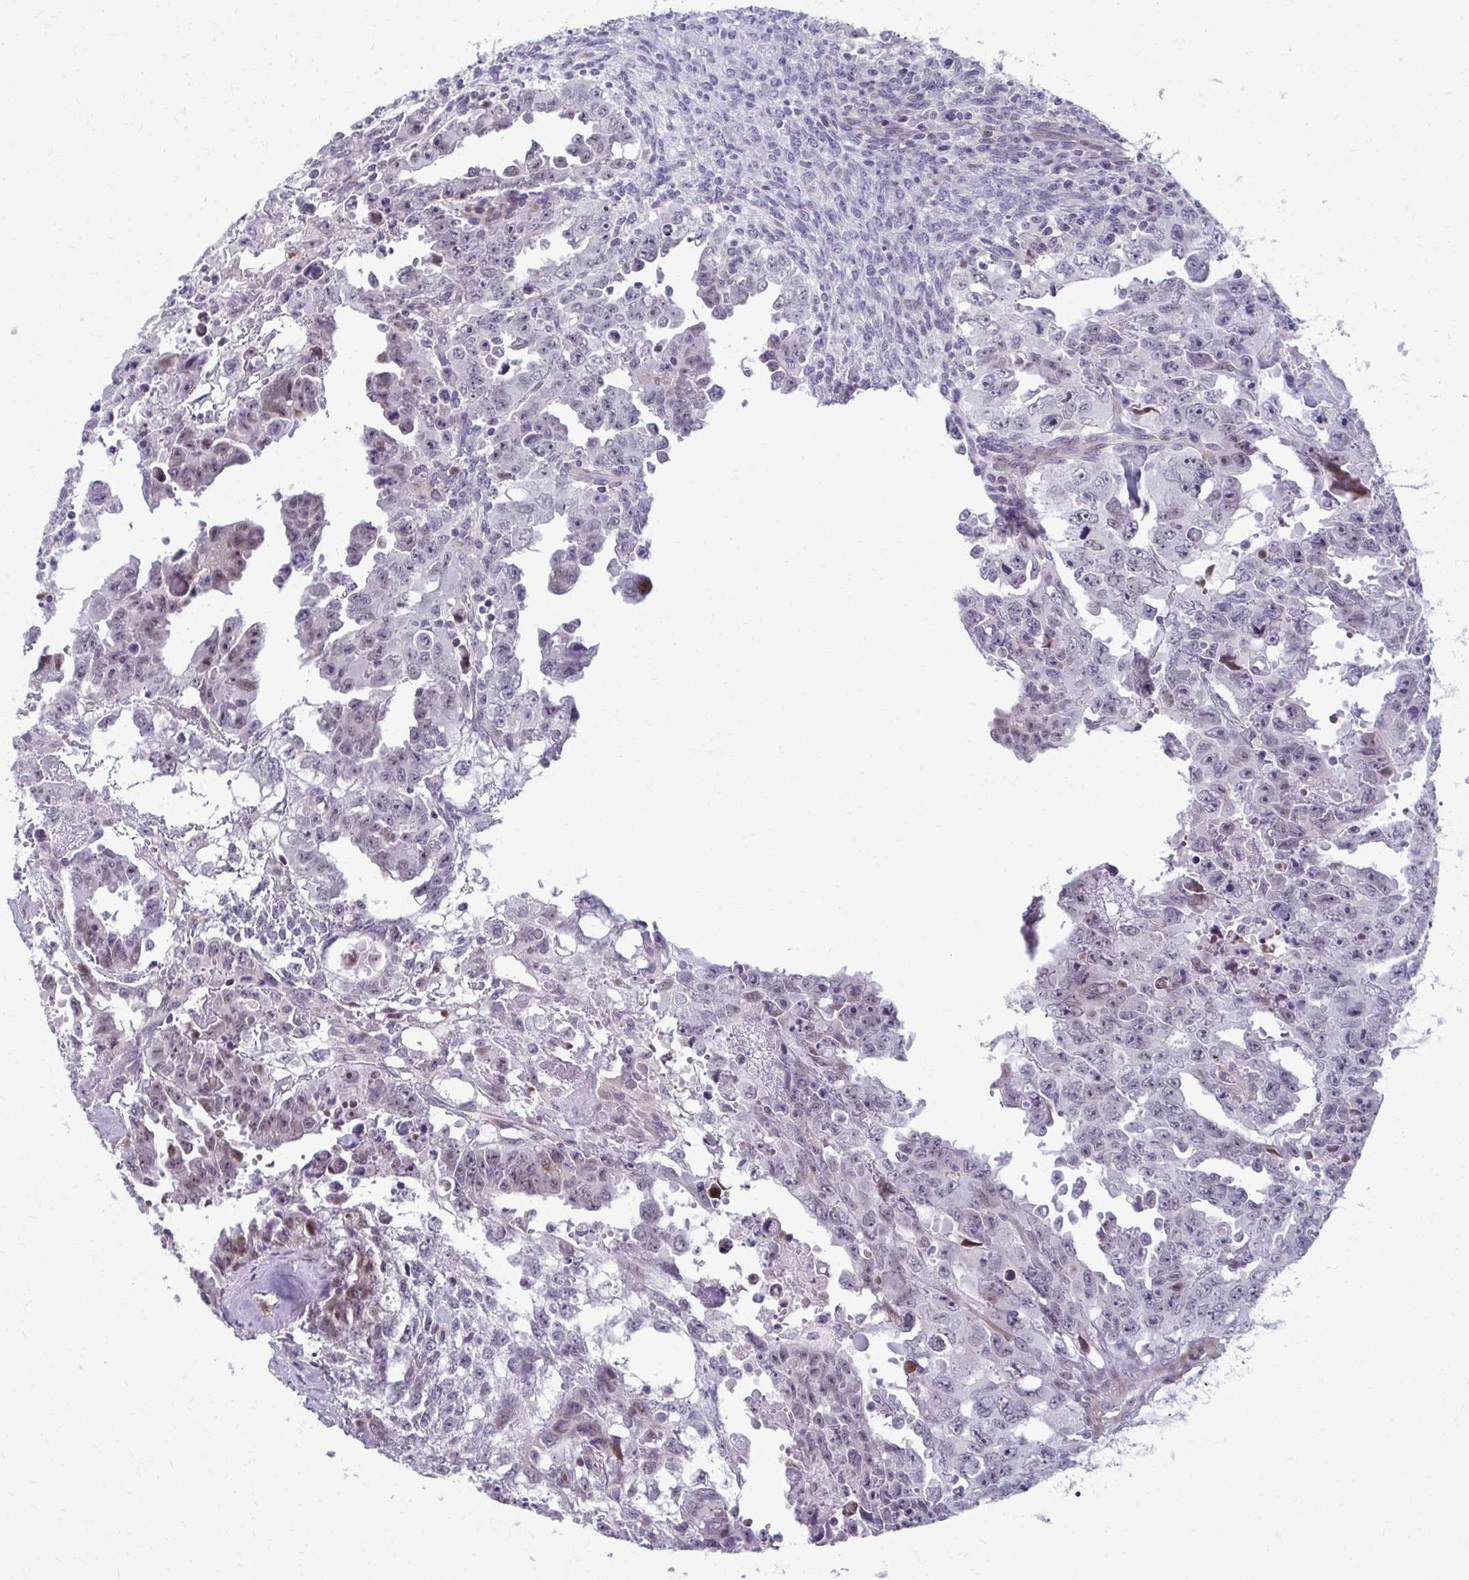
{"staining": {"intensity": "weak", "quantity": "25%-75%", "location": "nuclear"}, "tissue": "testis cancer", "cell_type": "Tumor cells", "image_type": "cancer", "snomed": [{"axis": "morphology", "description": "Carcinoma, Embryonal, NOS"}, {"axis": "topography", "description": "Testis"}], "caption": "DAB (3,3'-diaminobenzidine) immunohistochemical staining of human testis cancer (embryonal carcinoma) displays weak nuclear protein expression in approximately 25%-75% of tumor cells.", "gene": "MAF1", "patient": {"sex": "male", "age": 24}}